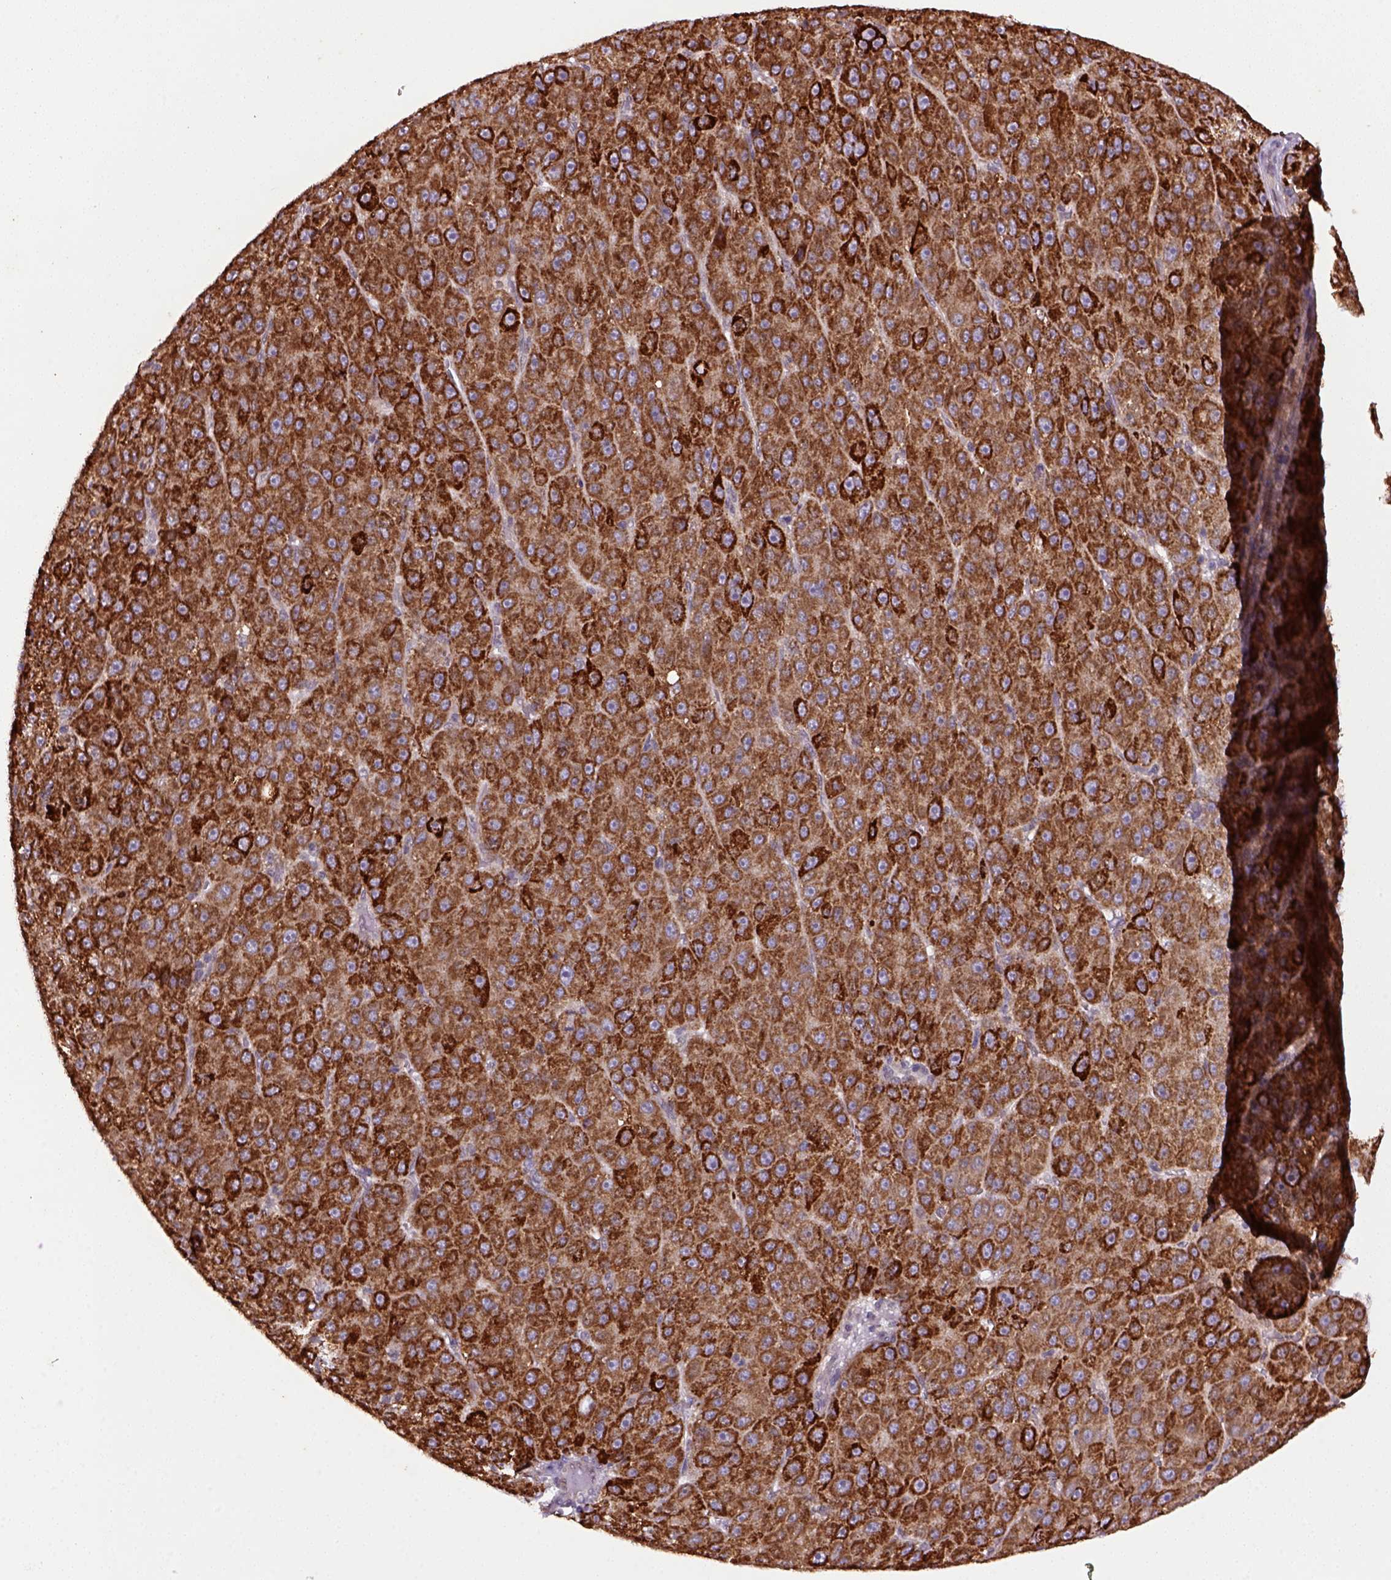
{"staining": {"intensity": "strong", "quantity": ">75%", "location": "cytoplasmic/membranous"}, "tissue": "liver cancer", "cell_type": "Tumor cells", "image_type": "cancer", "snomed": [{"axis": "morphology", "description": "Carcinoma, Hepatocellular, NOS"}, {"axis": "topography", "description": "Liver"}], "caption": "A brown stain labels strong cytoplasmic/membranous expression of a protein in human liver cancer (hepatocellular carcinoma) tumor cells.", "gene": "FZD7", "patient": {"sex": "male", "age": 67}}